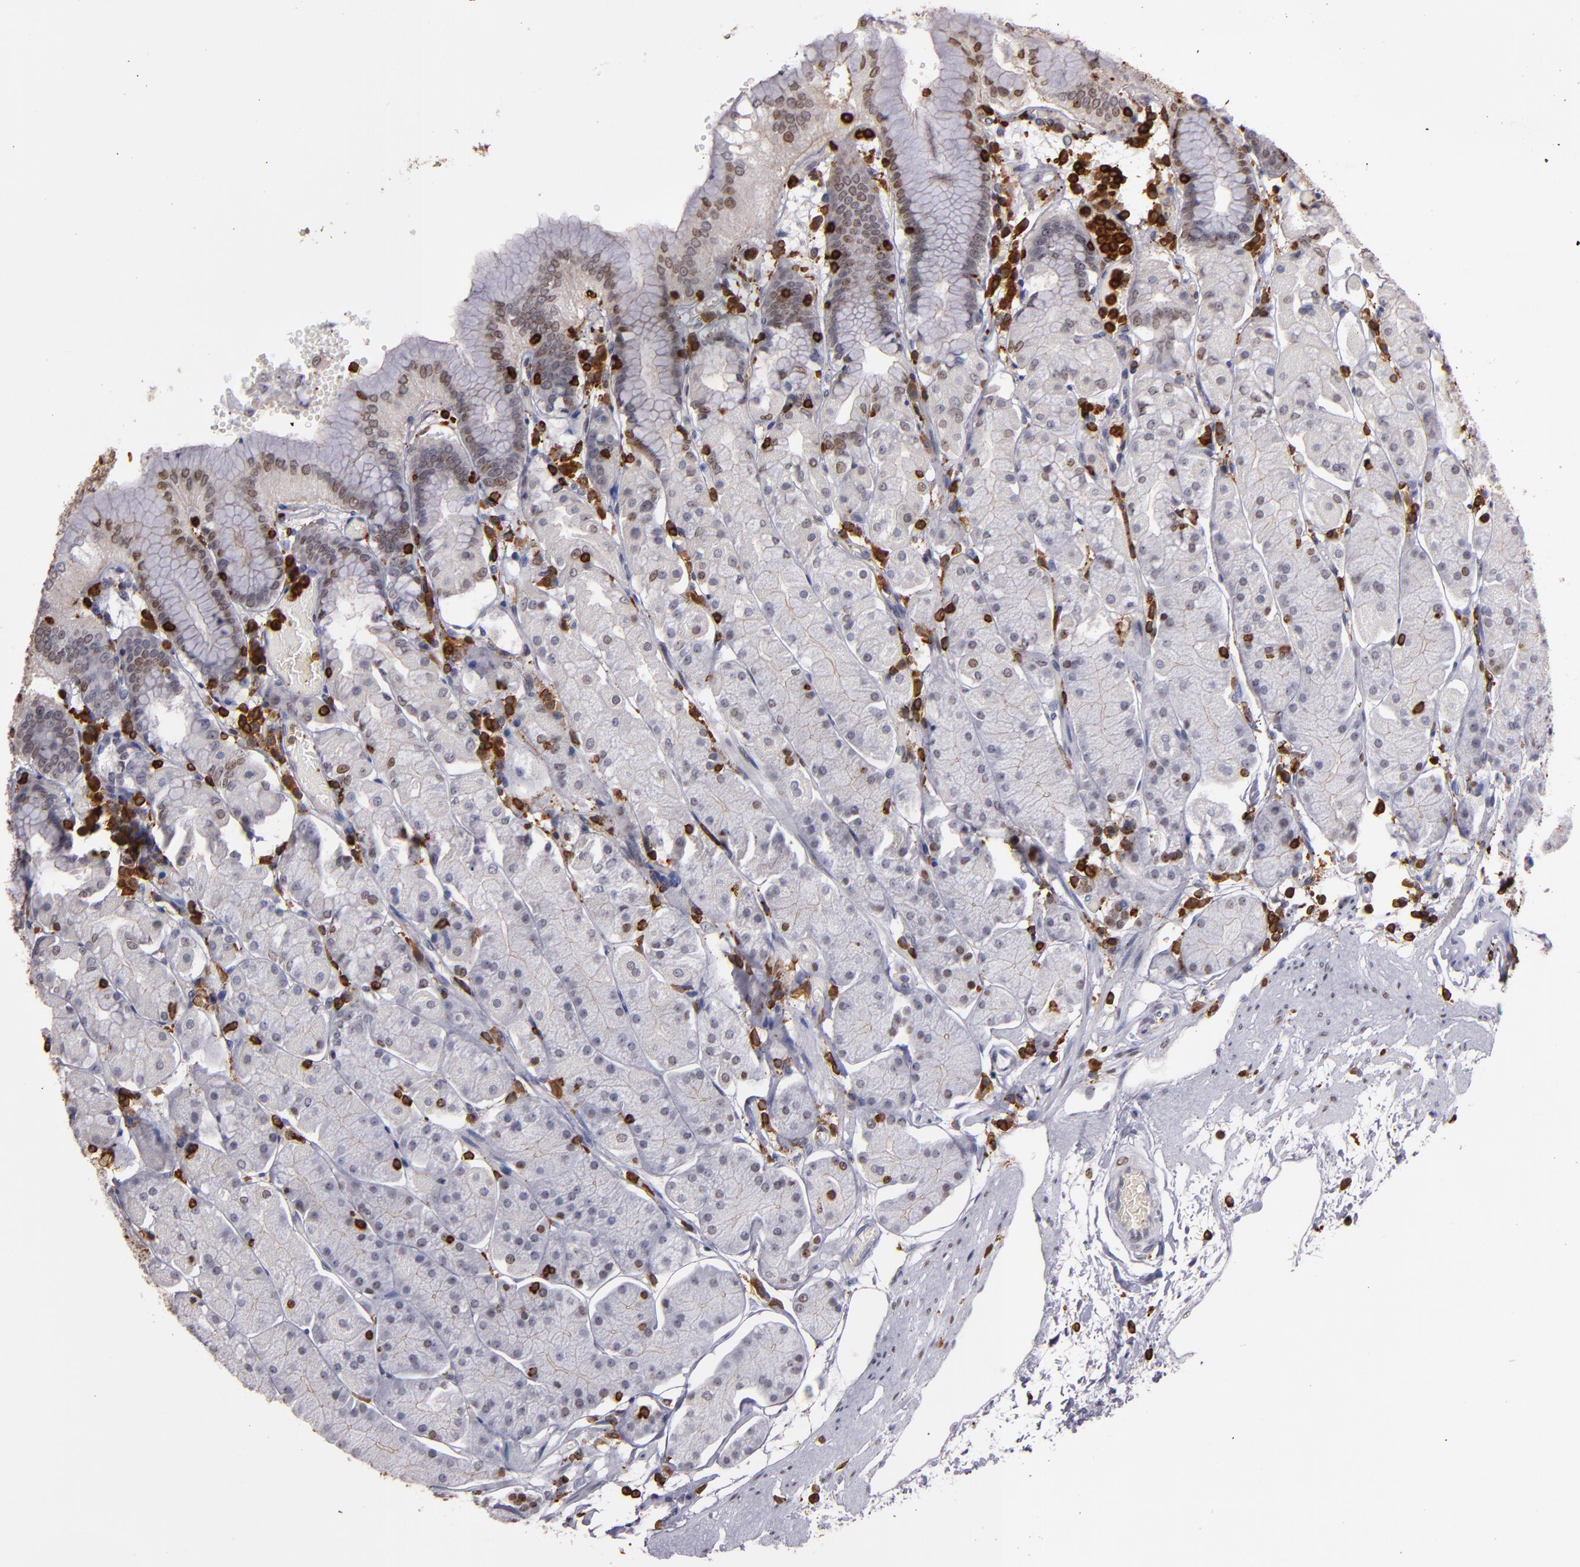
{"staining": {"intensity": "weak", "quantity": "25%-75%", "location": "nuclear"}, "tissue": "stomach", "cell_type": "Glandular cells", "image_type": "normal", "snomed": [{"axis": "morphology", "description": "Normal tissue, NOS"}, {"axis": "topography", "description": "Stomach, upper"}, {"axis": "topography", "description": "Stomach"}], "caption": "Glandular cells demonstrate weak nuclear positivity in approximately 25%-75% of cells in normal stomach.", "gene": "WAS", "patient": {"sex": "male", "age": 76}}